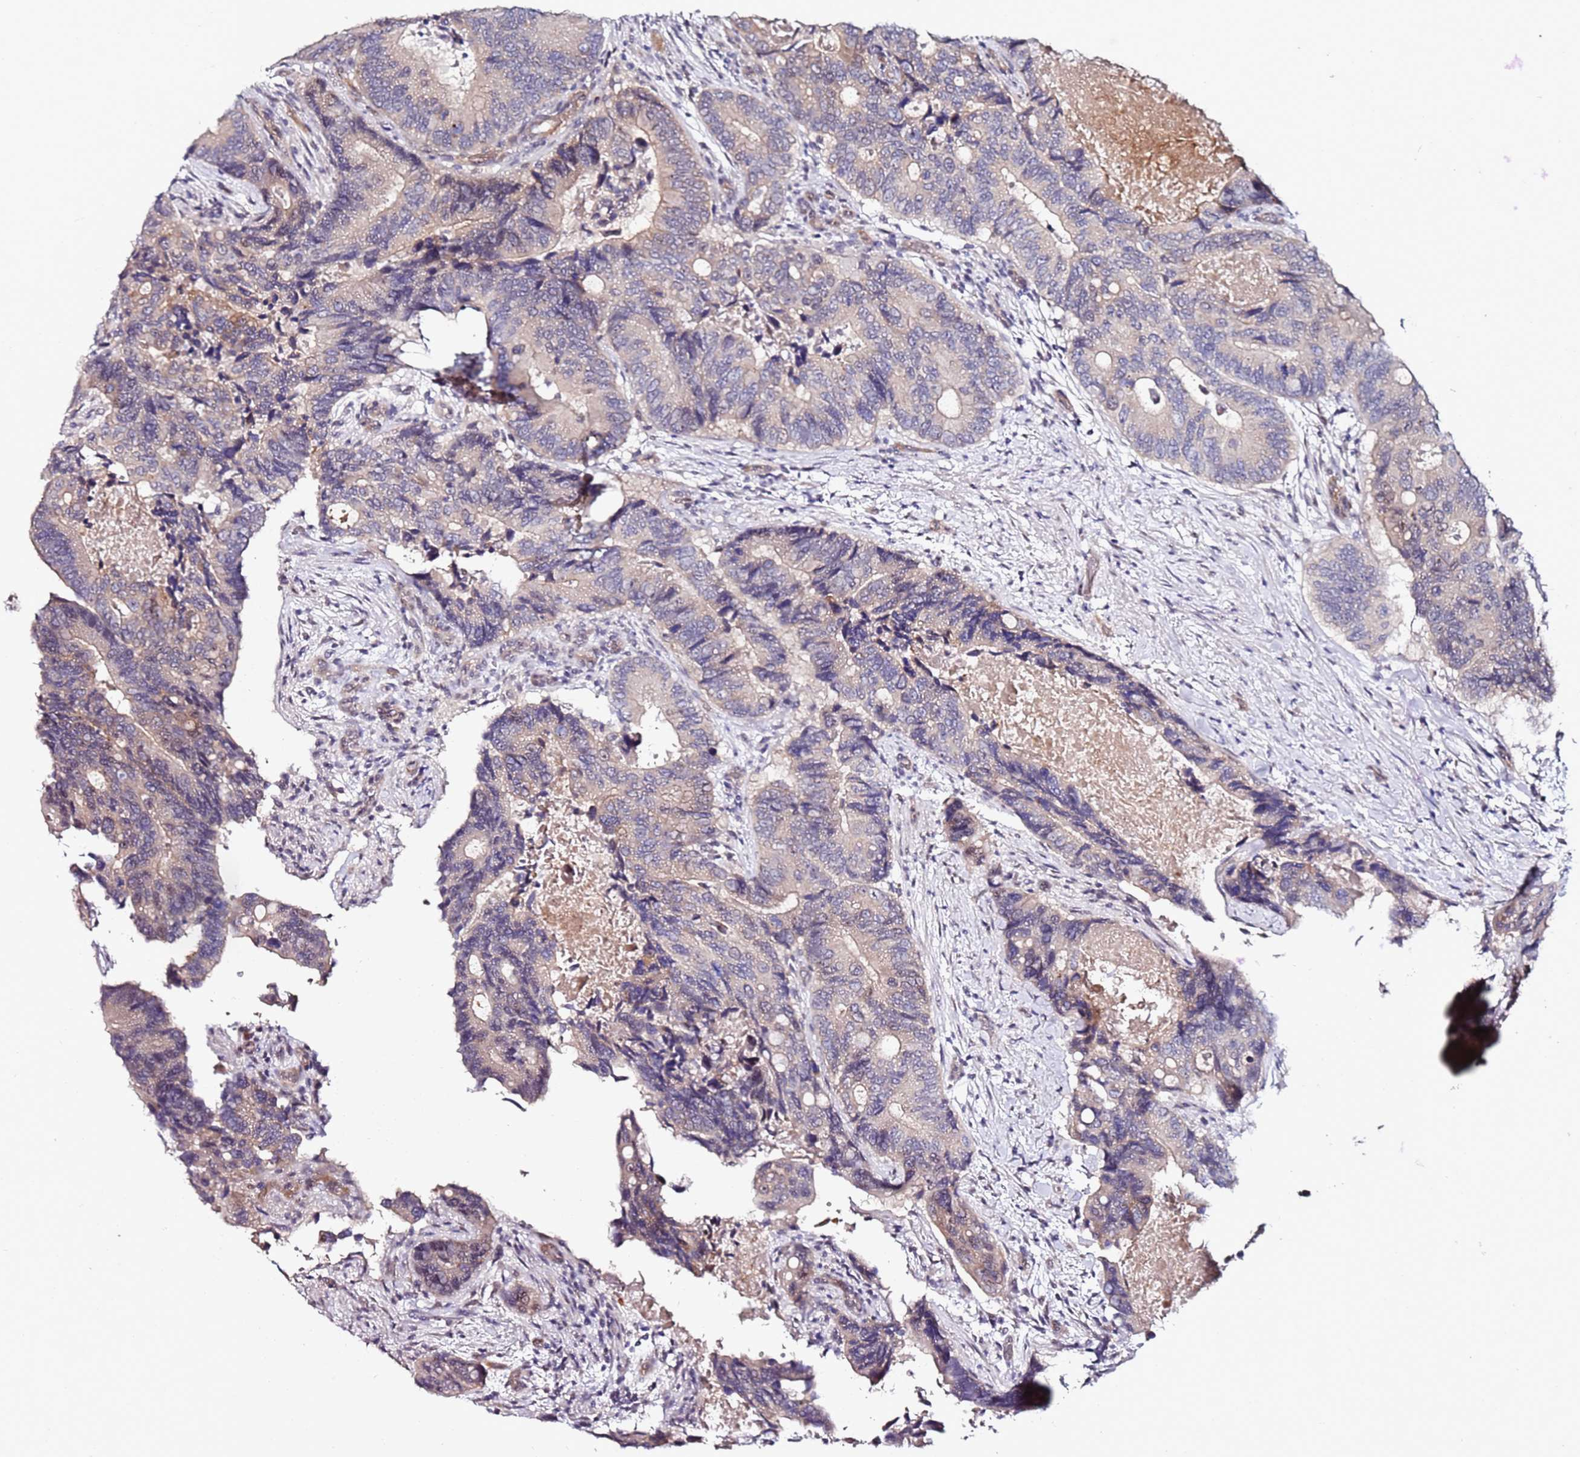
{"staining": {"intensity": "weak", "quantity": "<25%", "location": "cytoplasmic/membranous"}, "tissue": "colorectal cancer", "cell_type": "Tumor cells", "image_type": "cancer", "snomed": [{"axis": "morphology", "description": "Adenocarcinoma, NOS"}, {"axis": "topography", "description": "Colon"}], "caption": "IHC image of neoplastic tissue: human colorectal cancer (adenocarcinoma) stained with DAB (3,3'-diaminobenzidine) exhibits no significant protein expression in tumor cells.", "gene": "DUSP28", "patient": {"sex": "male", "age": 84}}